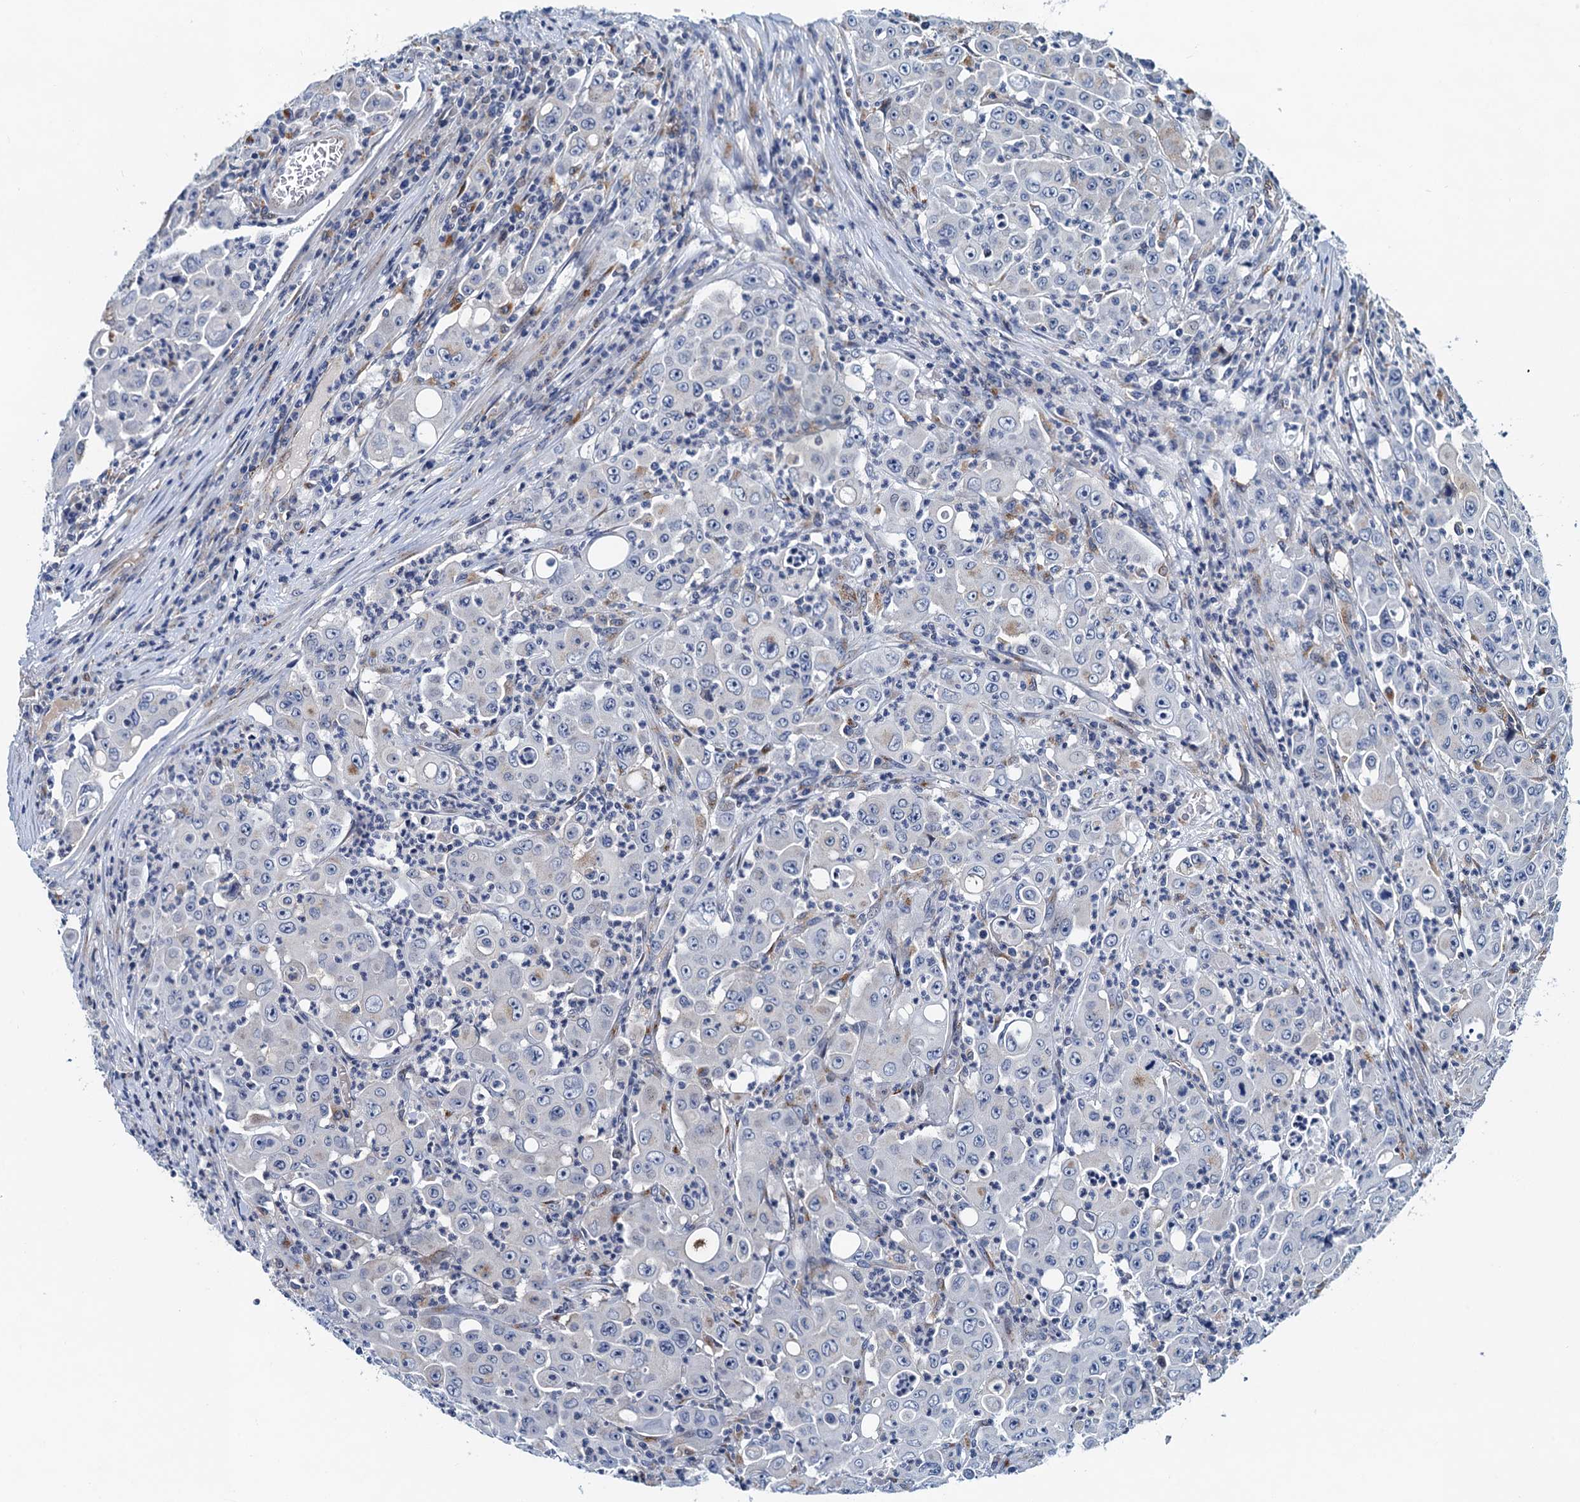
{"staining": {"intensity": "negative", "quantity": "none", "location": "none"}, "tissue": "colorectal cancer", "cell_type": "Tumor cells", "image_type": "cancer", "snomed": [{"axis": "morphology", "description": "Adenocarcinoma, NOS"}, {"axis": "topography", "description": "Colon"}], "caption": "Immunohistochemistry of human colorectal cancer shows no positivity in tumor cells.", "gene": "NBEA", "patient": {"sex": "male", "age": 51}}